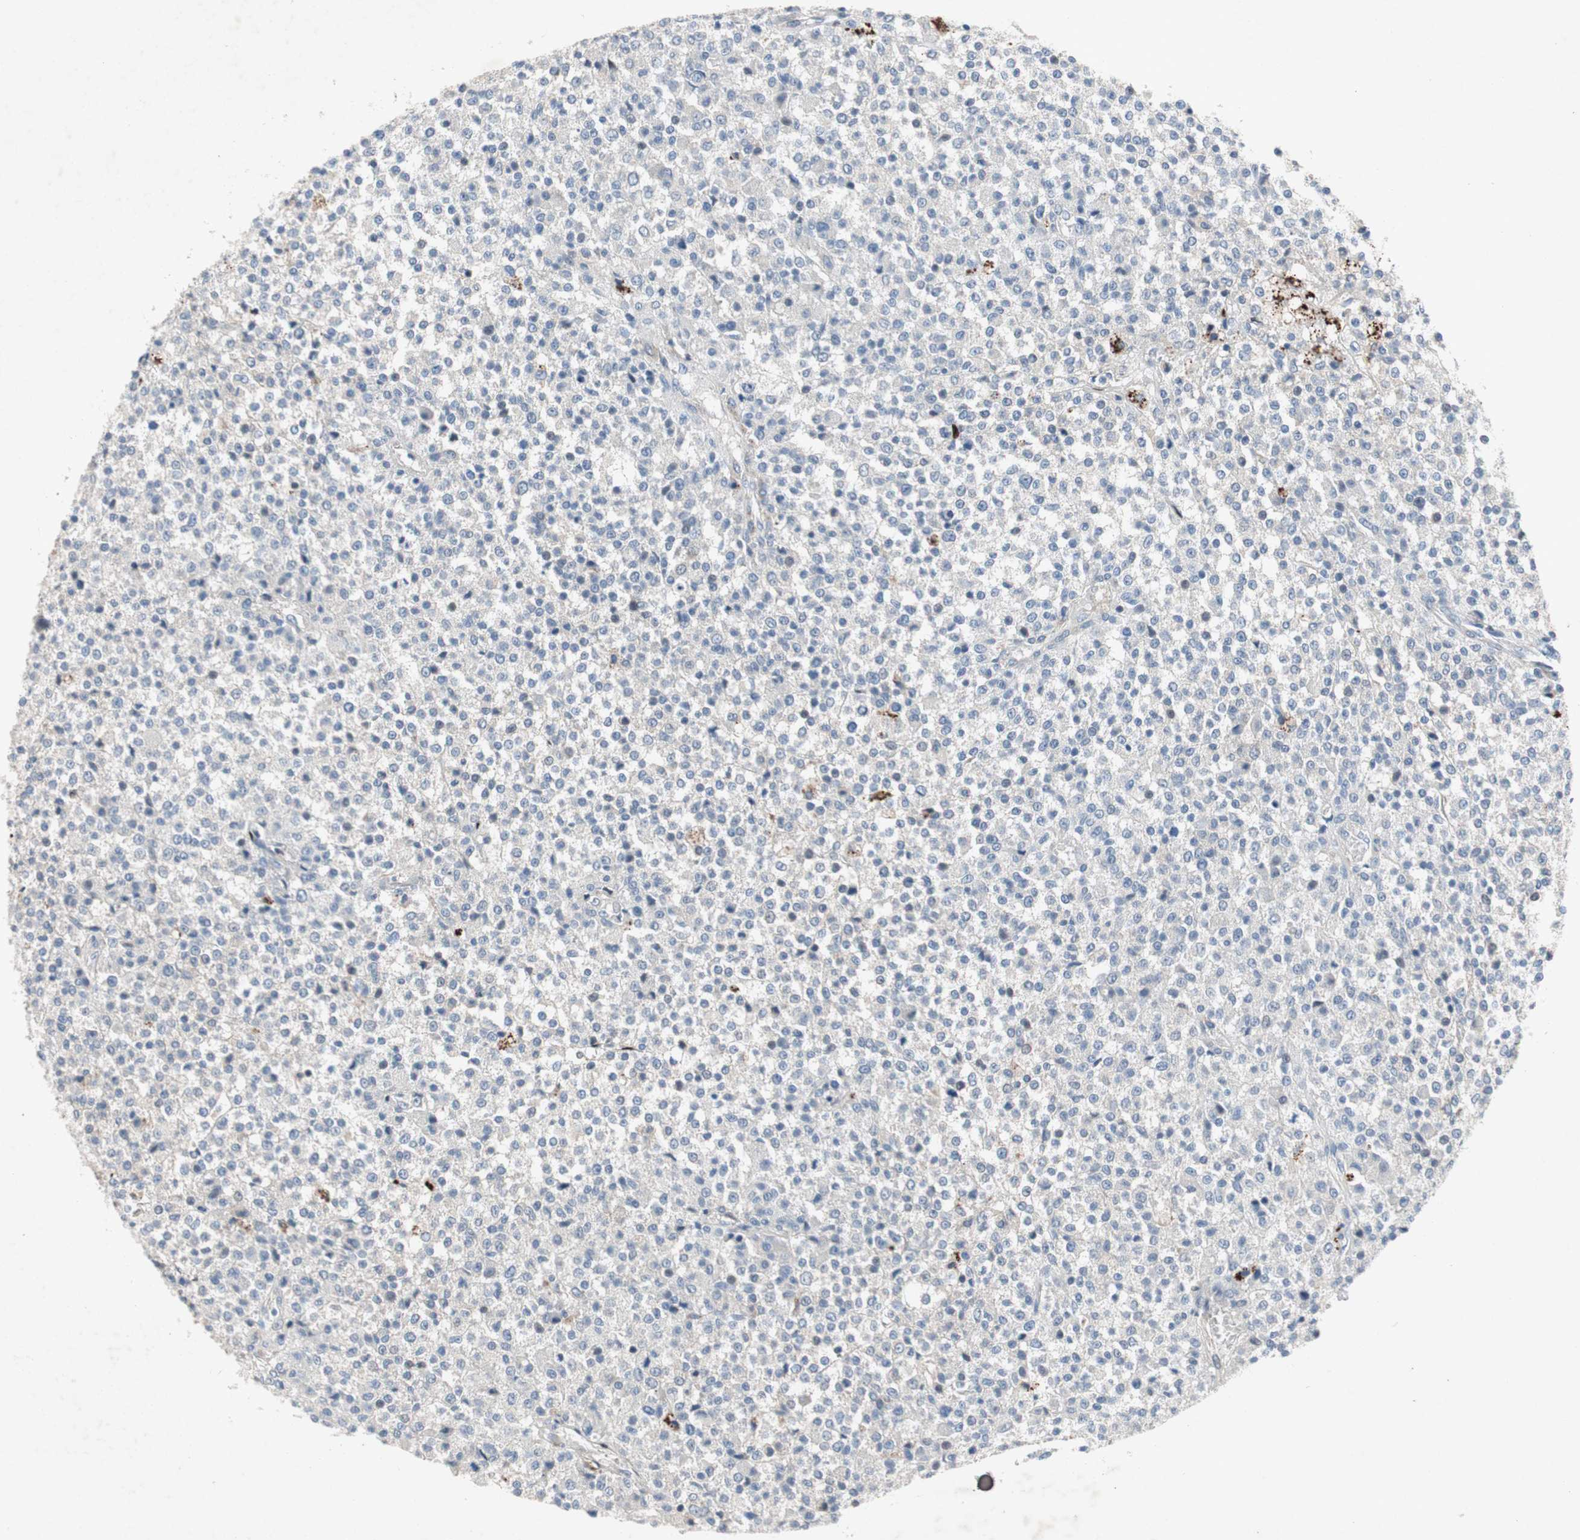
{"staining": {"intensity": "negative", "quantity": "none", "location": "none"}, "tissue": "testis cancer", "cell_type": "Tumor cells", "image_type": "cancer", "snomed": [{"axis": "morphology", "description": "Seminoma, NOS"}, {"axis": "topography", "description": "Testis"}], "caption": "High power microscopy image of an immunohistochemistry image of testis cancer (seminoma), revealing no significant staining in tumor cells. (DAB (3,3'-diaminobenzidine) immunohistochemistry (IHC), high magnification).", "gene": "MUTYH", "patient": {"sex": "male", "age": 59}}